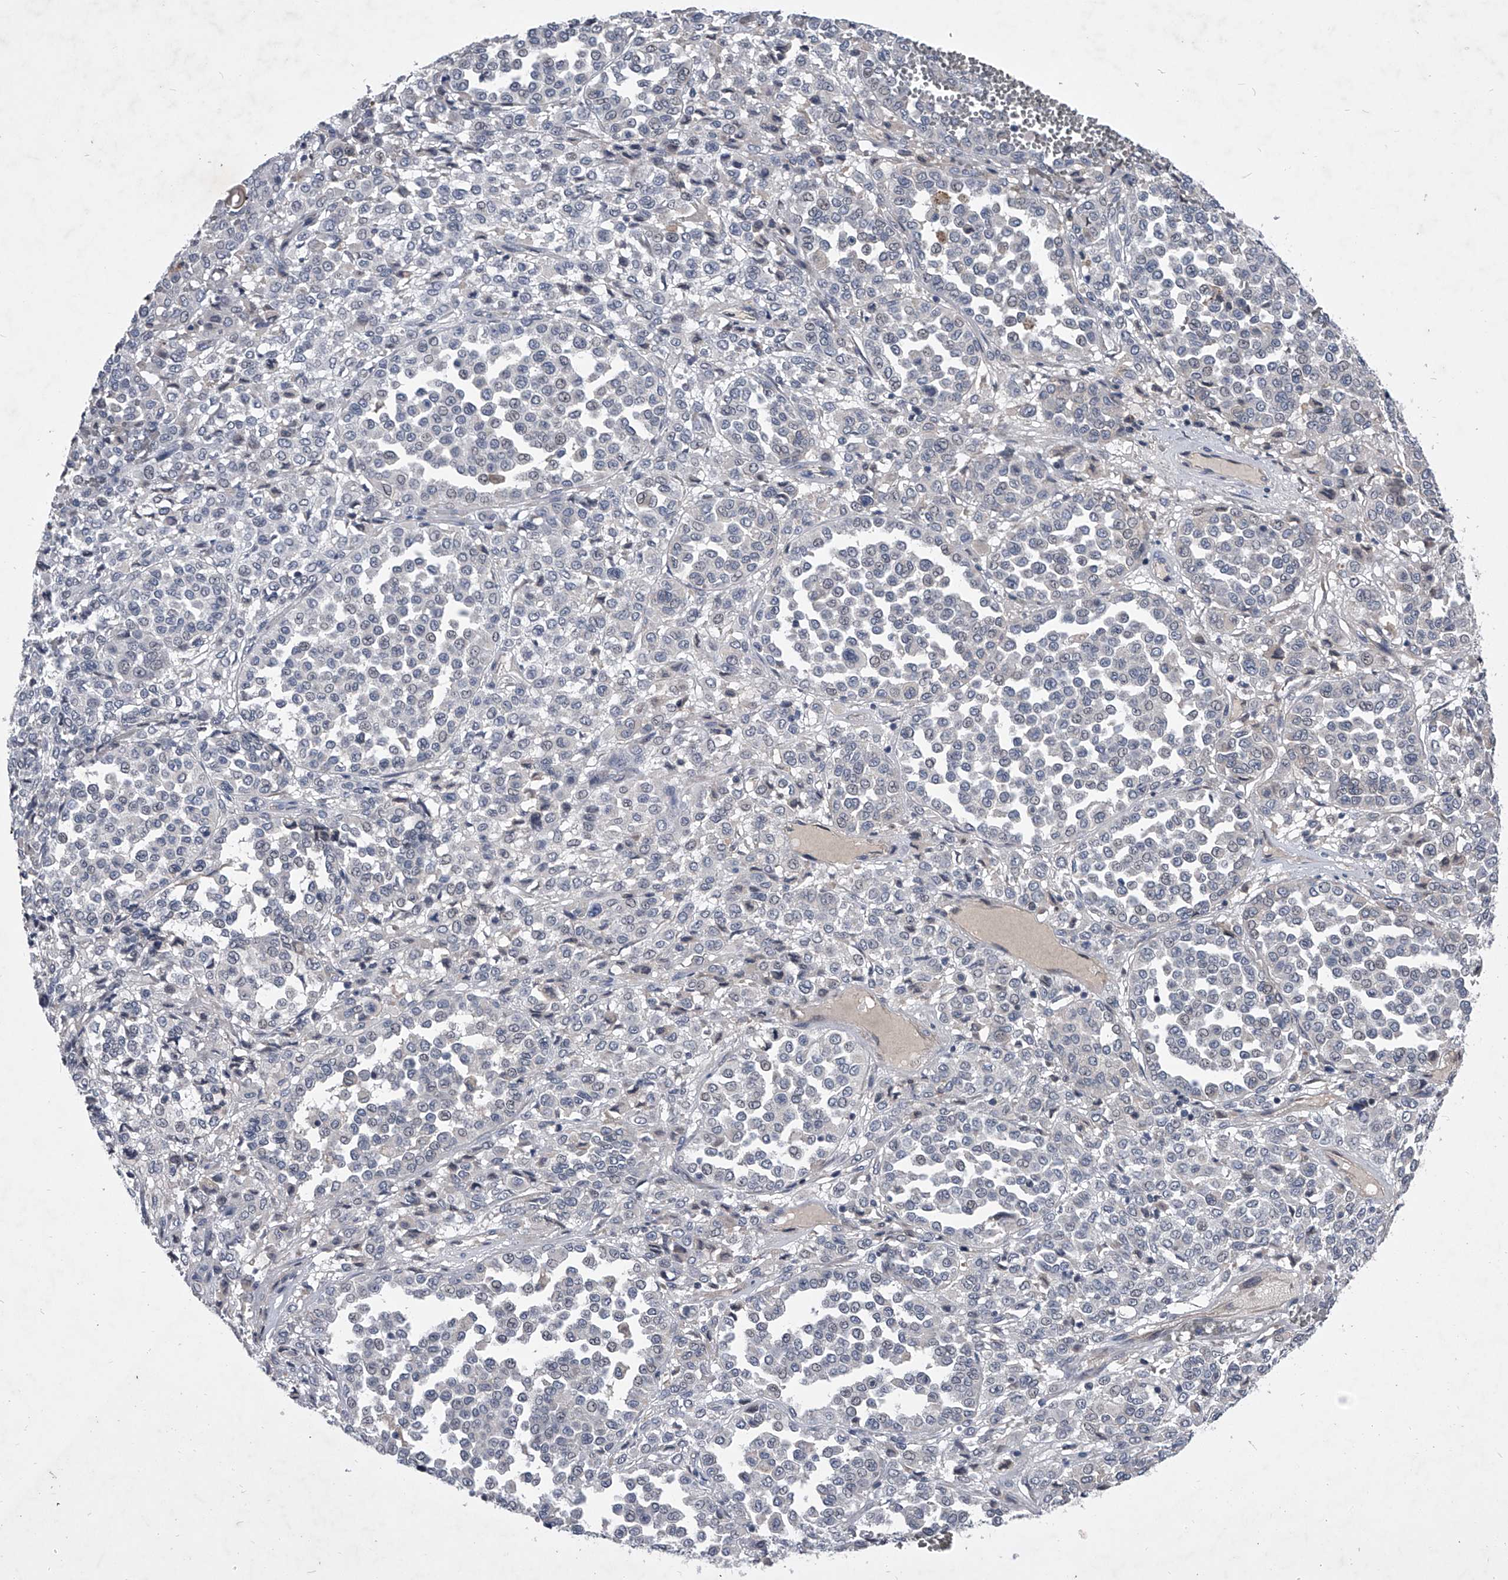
{"staining": {"intensity": "negative", "quantity": "none", "location": "none"}, "tissue": "melanoma", "cell_type": "Tumor cells", "image_type": "cancer", "snomed": [{"axis": "morphology", "description": "Malignant melanoma, Metastatic site"}, {"axis": "topography", "description": "Pancreas"}], "caption": "Tumor cells are negative for brown protein staining in malignant melanoma (metastatic site).", "gene": "ZNF76", "patient": {"sex": "female", "age": 30}}